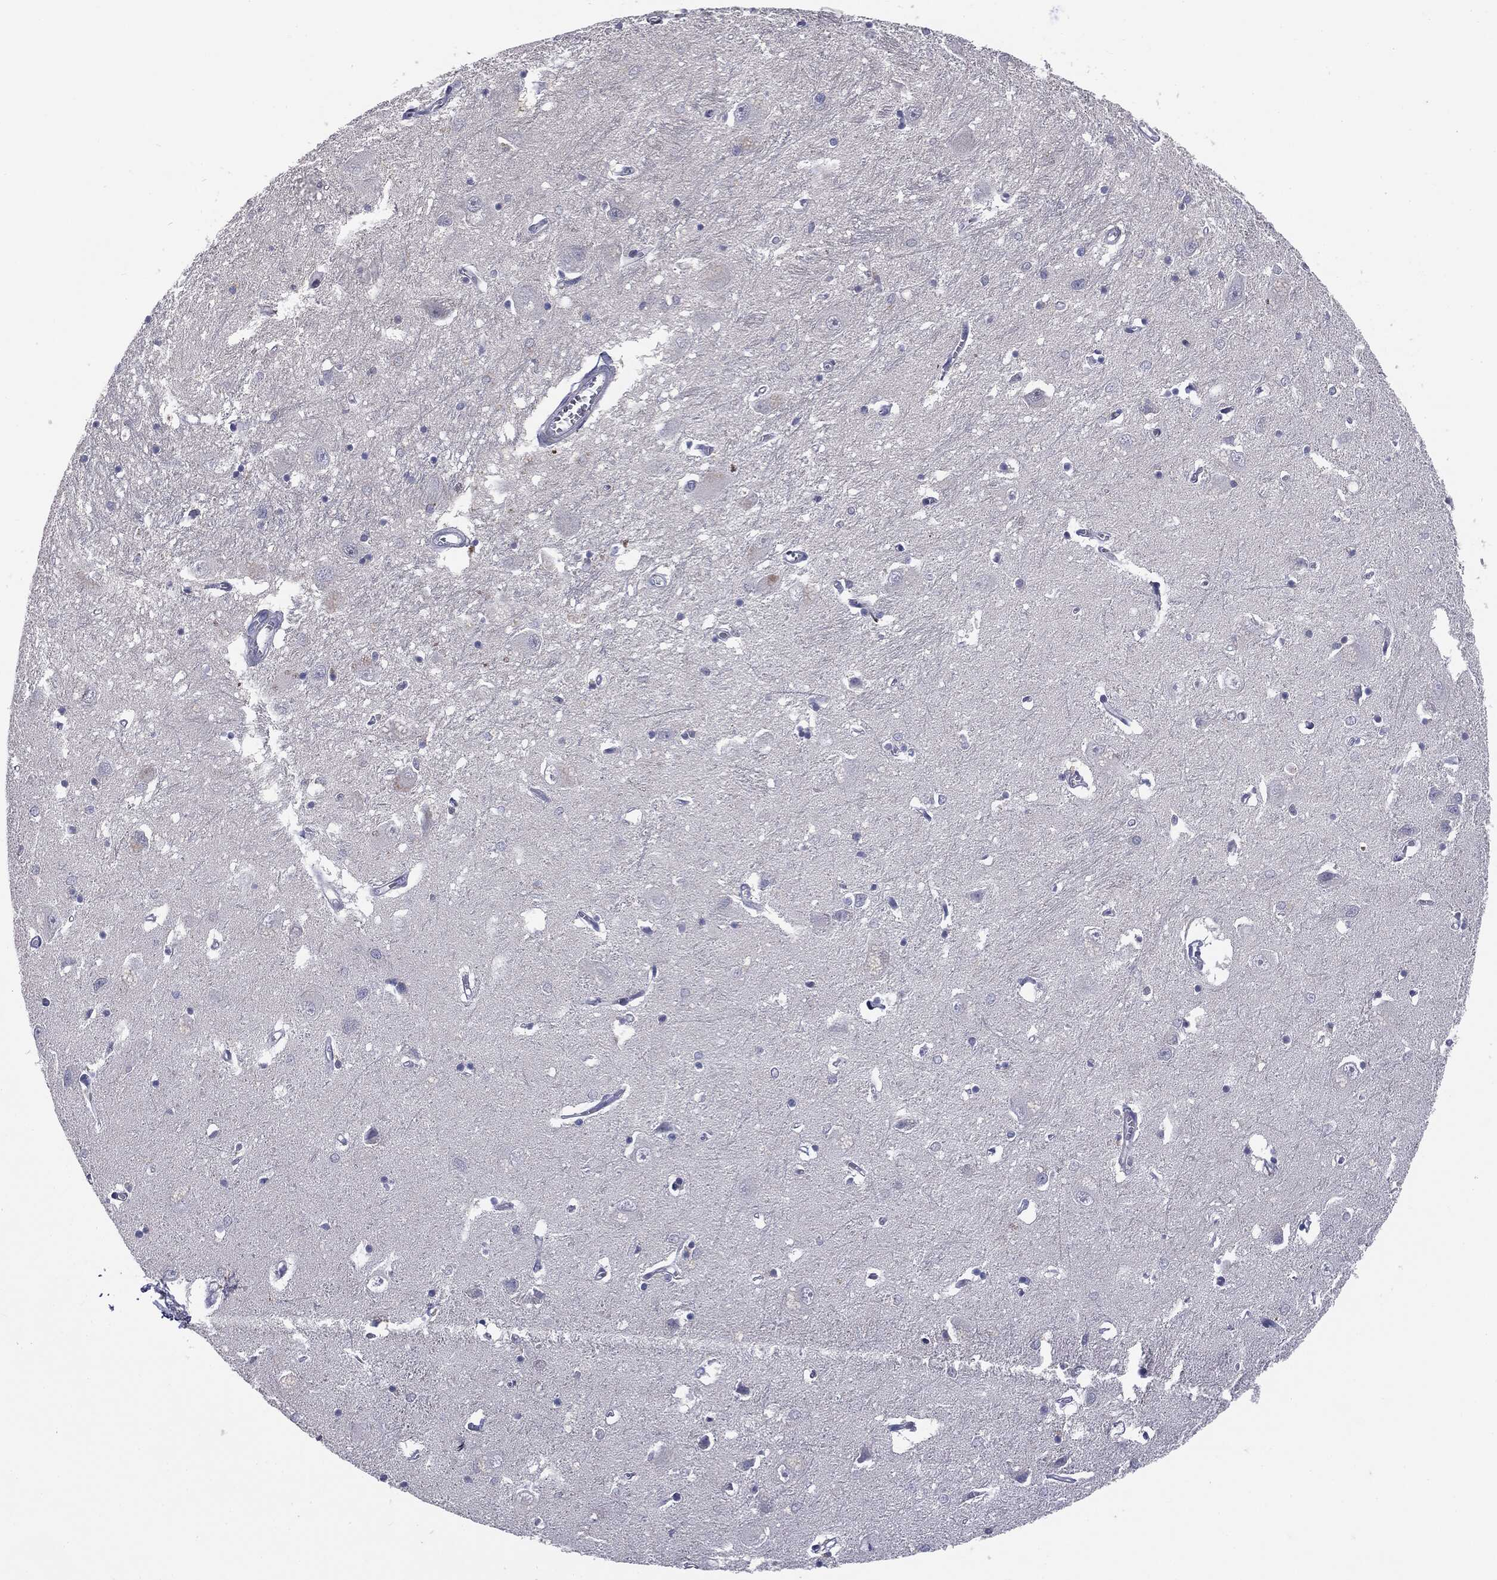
{"staining": {"intensity": "negative", "quantity": "none", "location": "none"}, "tissue": "caudate", "cell_type": "Glial cells", "image_type": "normal", "snomed": [{"axis": "morphology", "description": "Normal tissue, NOS"}, {"axis": "topography", "description": "Lateral ventricle wall"}], "caption": "This is an immunohistochemistry (IHC) image of benign caudate. There is no positivity in glial cells.", "gene": "KRT5", "patient": {"sex": "male", "age": 54}}